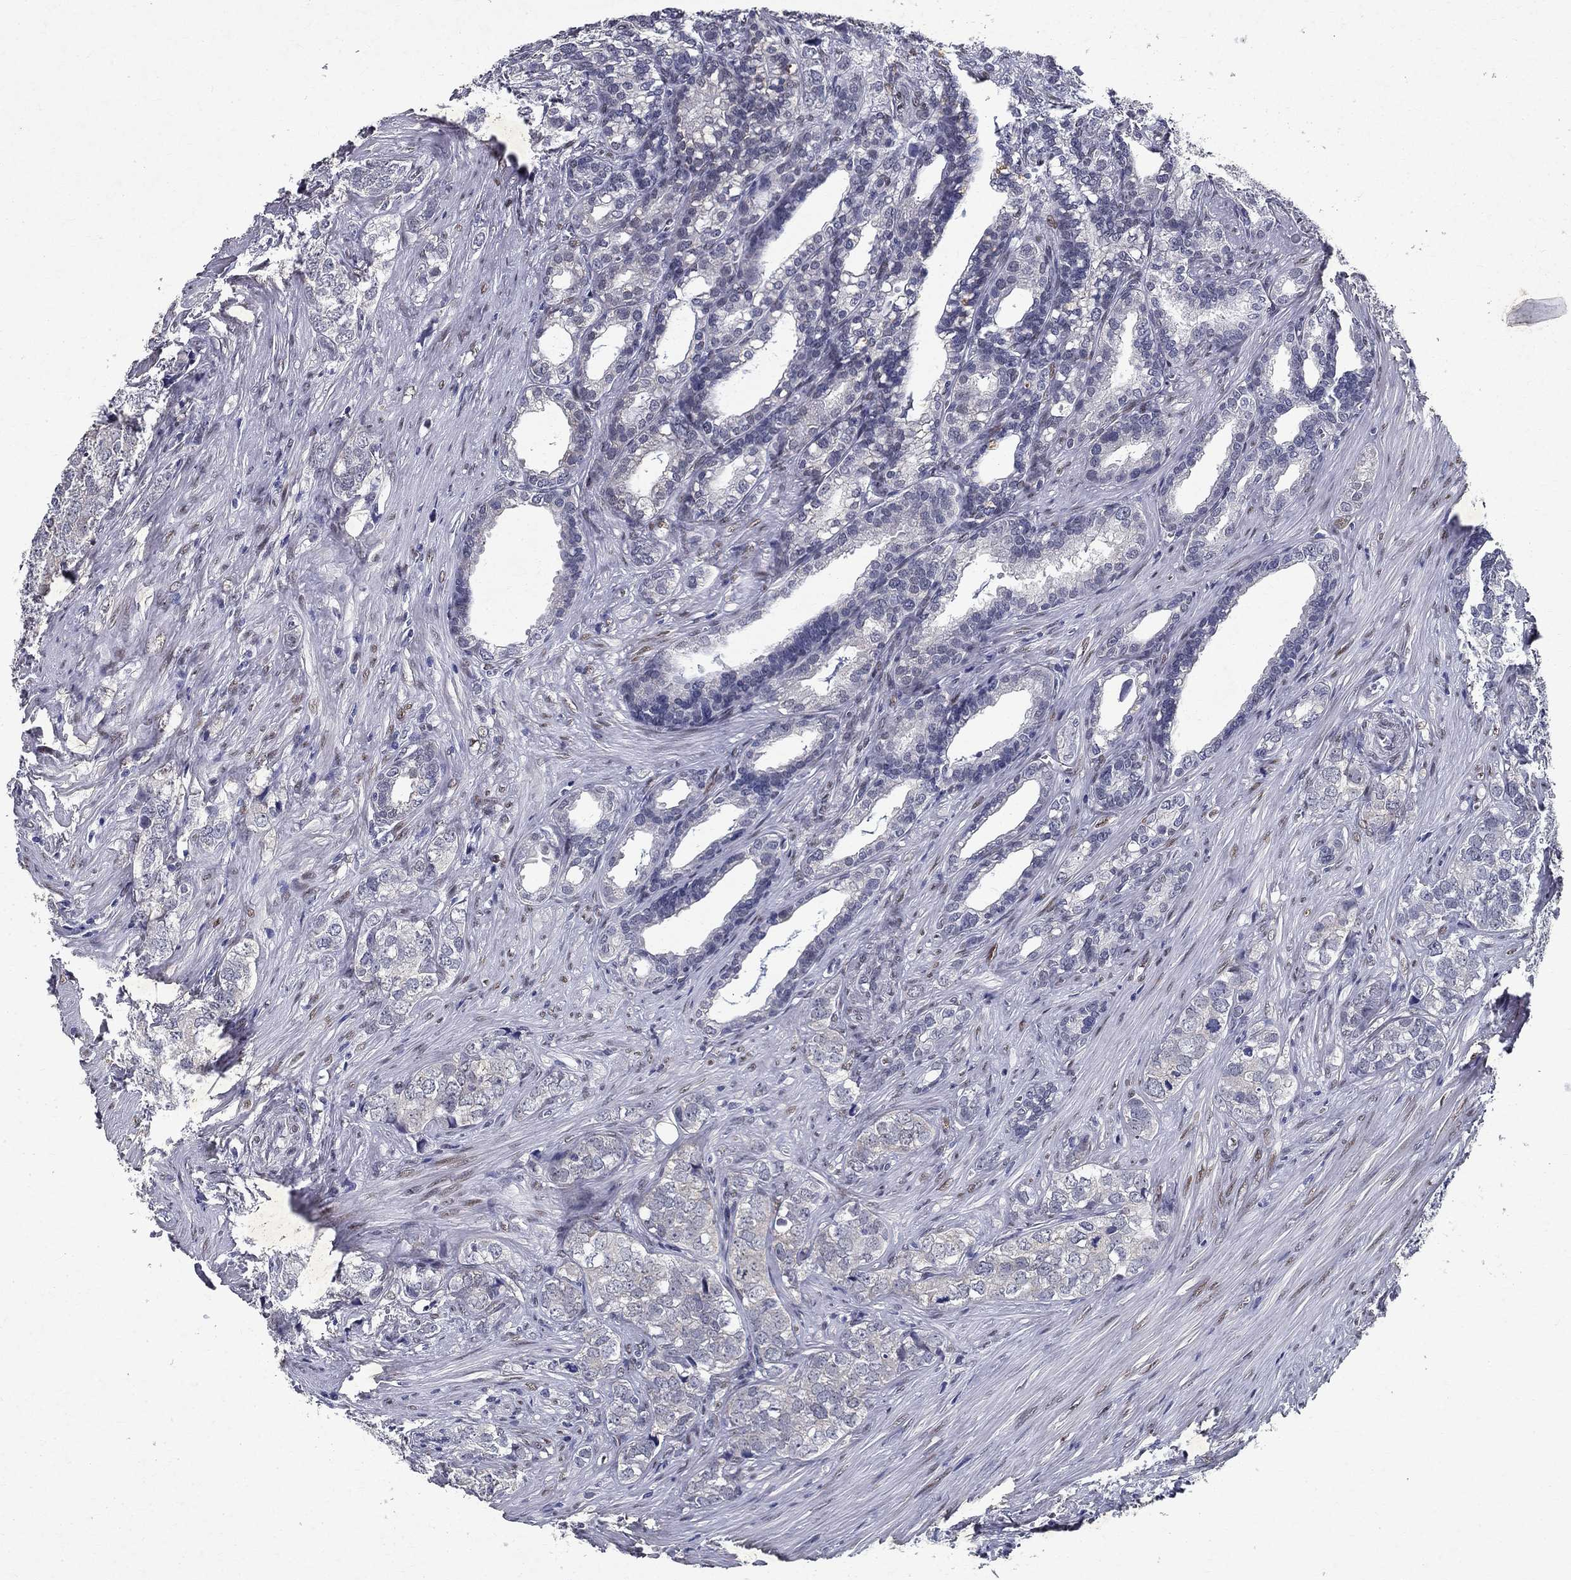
{"staining": {"intensity": "negative", "quantity": "none", "location": "none"}, "tissue": "prostate cancer", "cell_type": "Tumor cells", "image_type": "cancer", "snomed": [{"axis": "morphology", "description": "Adenocarcinoma, NOS"}, {"axis": "topography", "description": "Prostate and seminal vesicle, NOS"}], "caption": "Immunohistochemistry micrograph of human adenocarcinoma (prostate) stained for a protein (brown), which displays no positivity in tumor cells. The staining was performed using DAB (3,3'-diaminobenzidine) to visualize the protein expression in brown, while the nuclei were stained in blue with hematoxylin (Magnification: 20x).", "gene": "RBFOX1", "patient": {"sex": "male", "age": 63}}